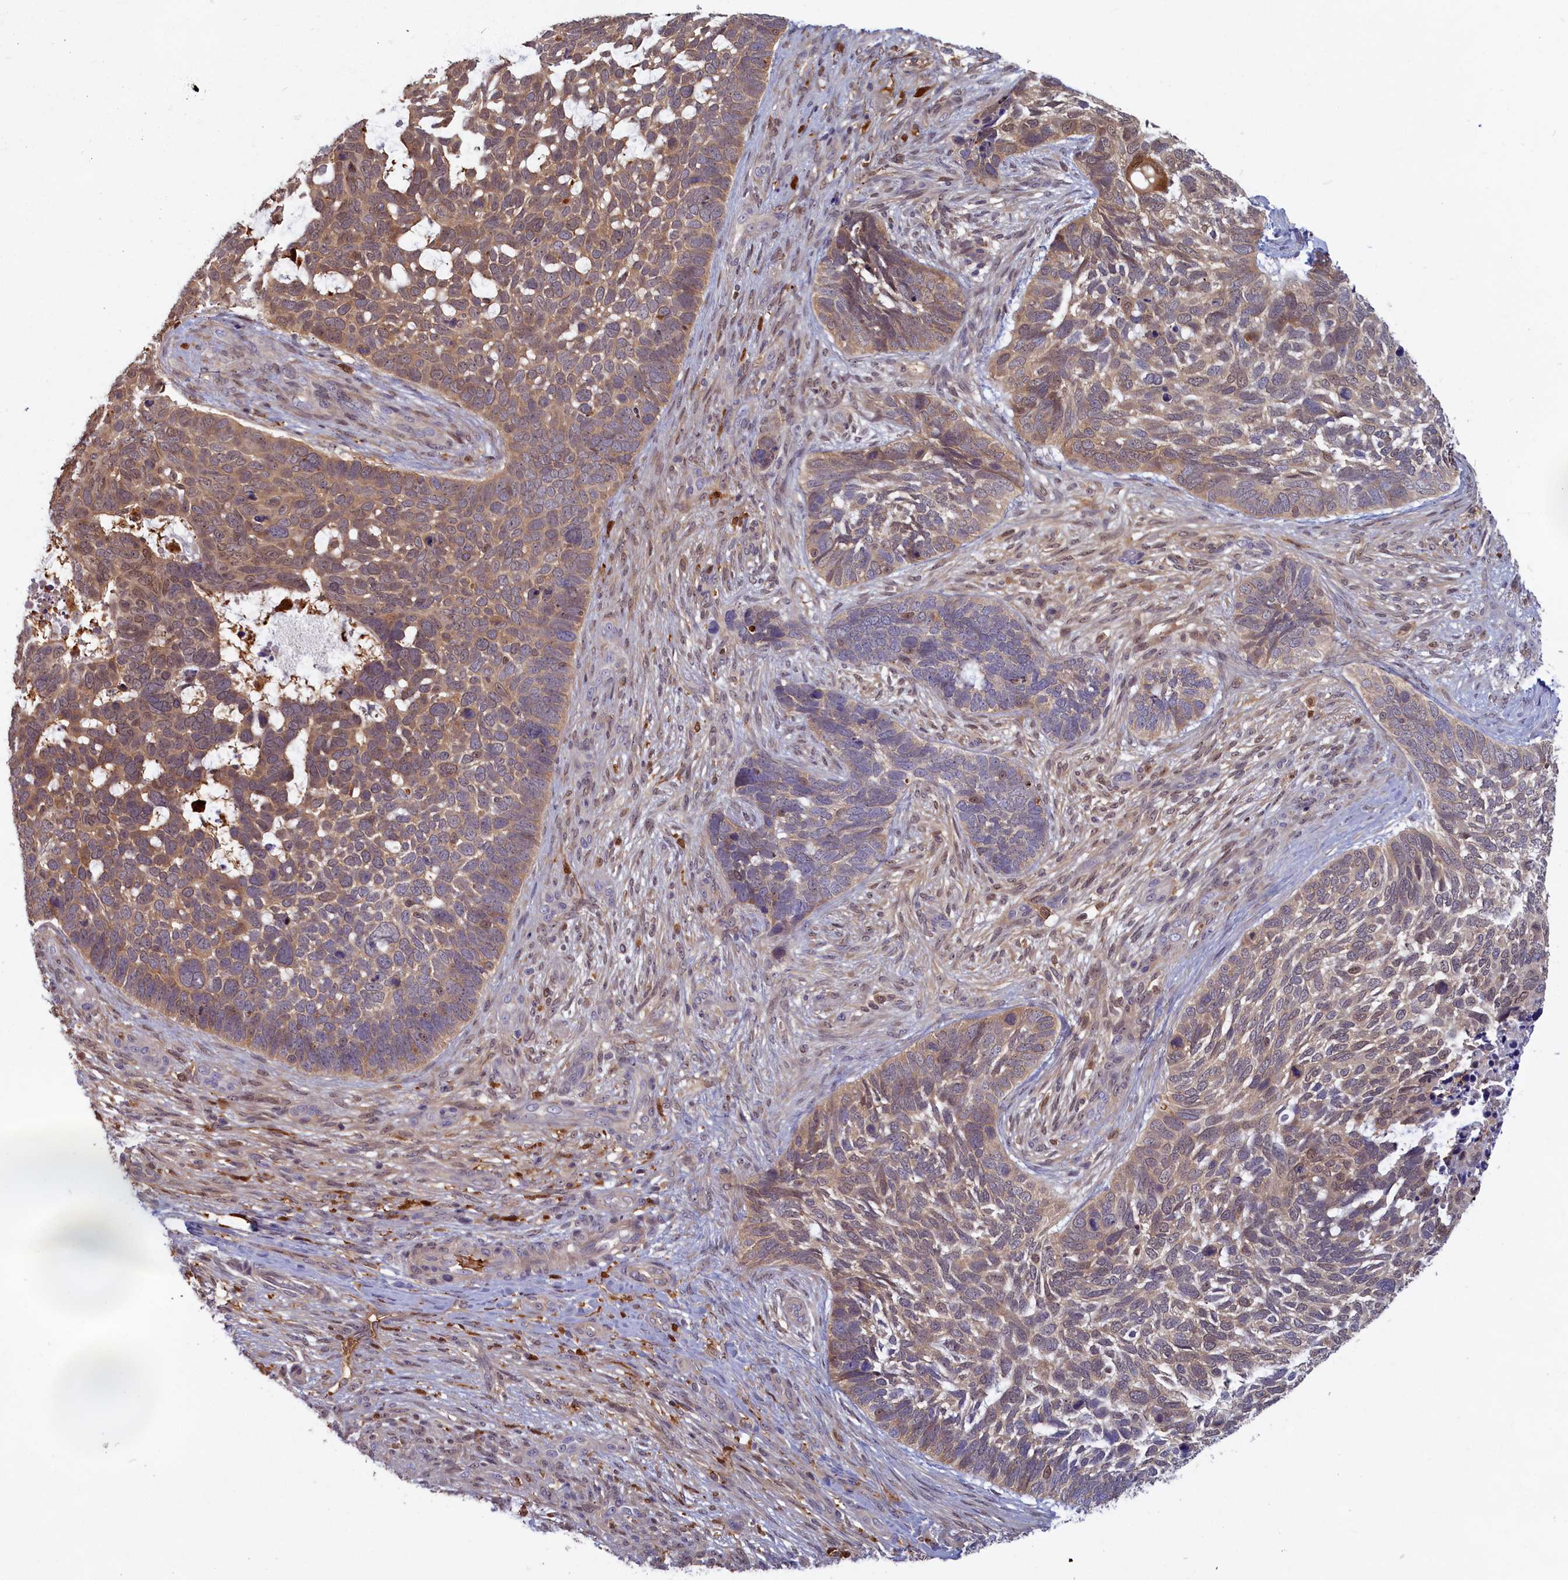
{"staining": {"intensity": "moderate", "quantity": "25%-75%", "location": "cytoplasmic/membranous"}, "tissue": "skin cancer", "cell_type": "Tumor cells", "image_type": "cancer", "snomed": [{"axis": "morphology", "description": "Basal cell carcinoma"}, {"axis": "topography", "description": "Skin"}], "caption": "Moderate cytoplasmic/membranous protein expression is present in approximately 25%-75% of tumor cells in basal cell carcinoma (skin). The staining was performed using DAB (3,3'-diaminobenzidine) to visualize the protein expression in brown, while the nuclei were stained in blue with hematoxylin (Magnification: 20x).", "gene": "BLVRB", "patient": {"sex": "male", "age": 88}}